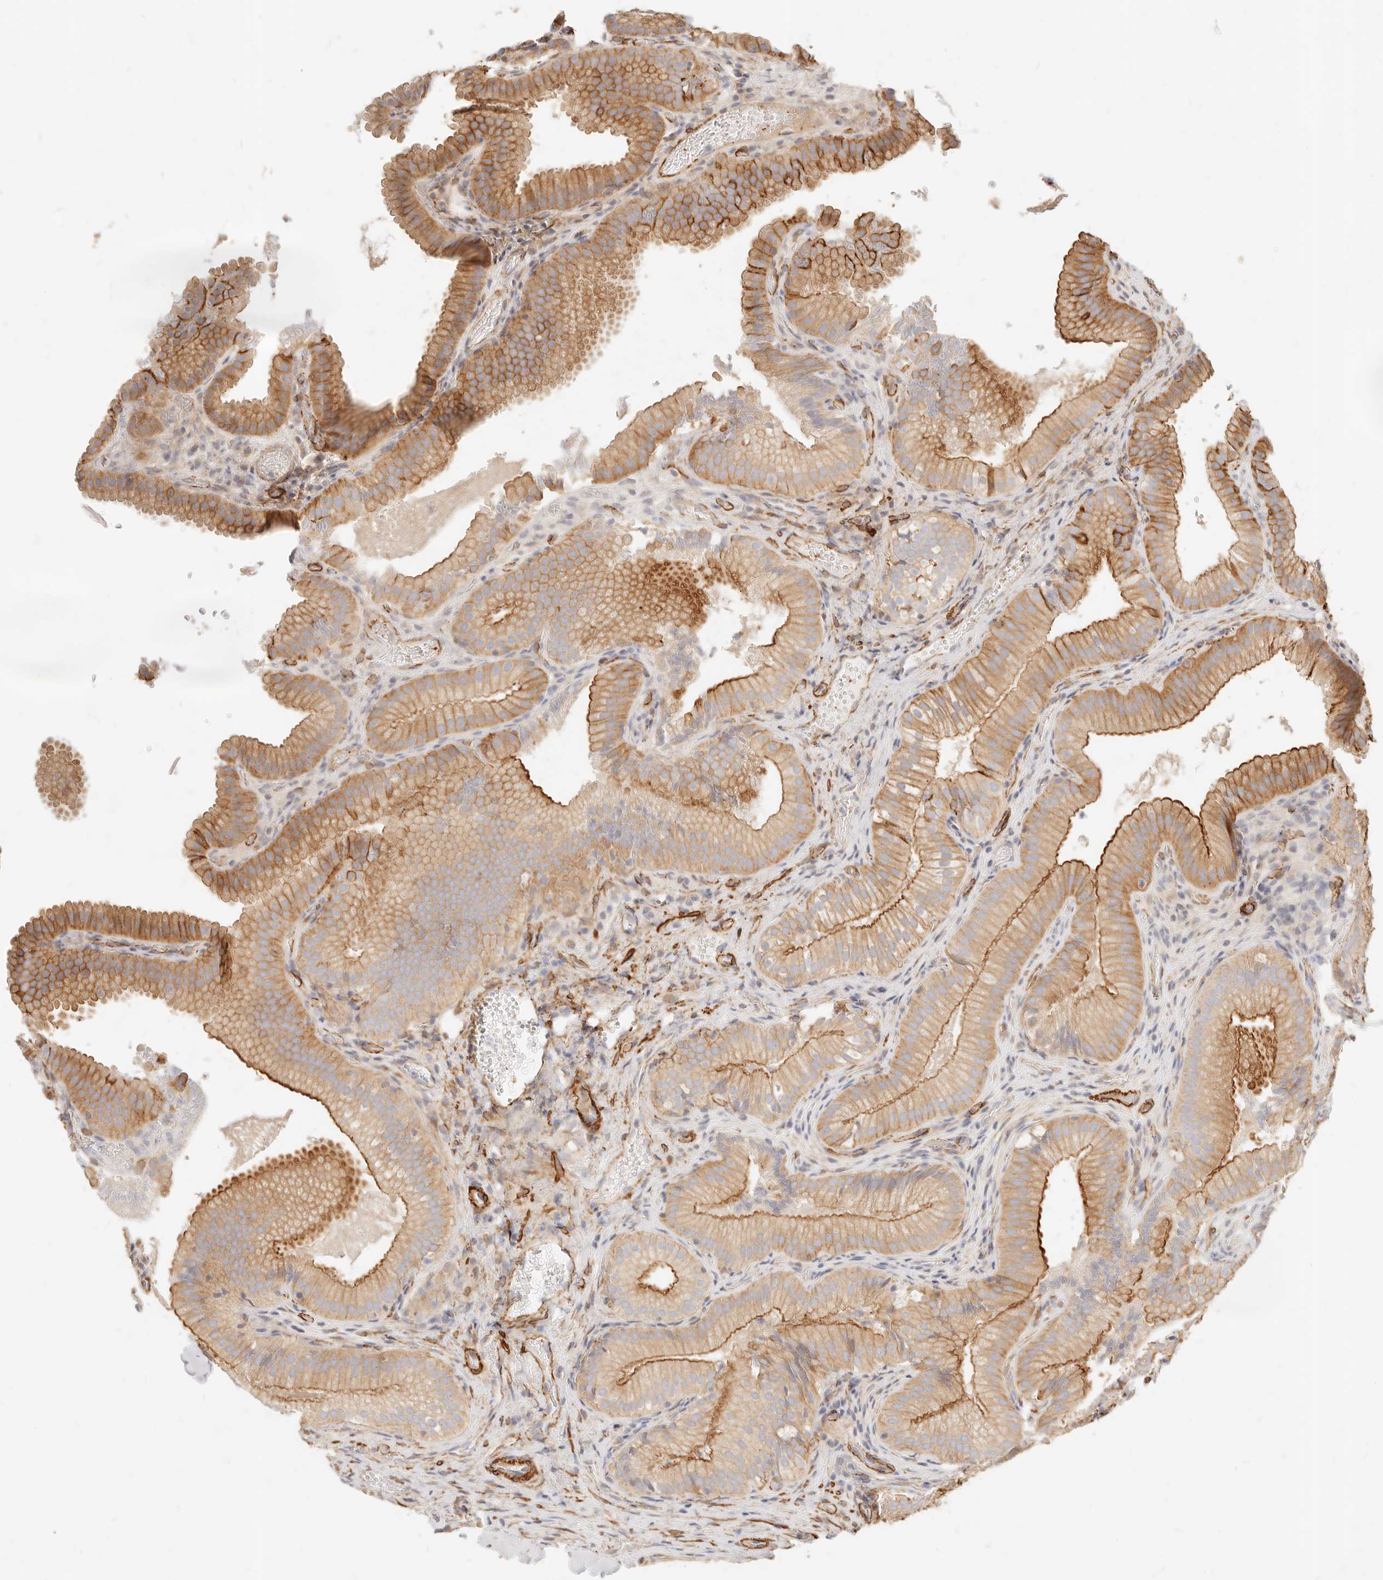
{"staining": {"intensity": "moderate", "quantity": "25%-75%", "location": "cytoplasmic/membranous"}, "tissue": "gallbladder", "cell_type": "Glandular cells", "image_type": "normal", "snomed": [{"axis": "morphology", "description": "Normal tissue, NOS"}, {"axis": "topography", "description": "Gallbladder"}], "caption": "Benign gallbladder exhibits moderate cytoplasmic/membranous positivity in about 25%-75% of glandular cells.", "gene": "TMTC2", "patient": {"sex": "female", "age": 30}}